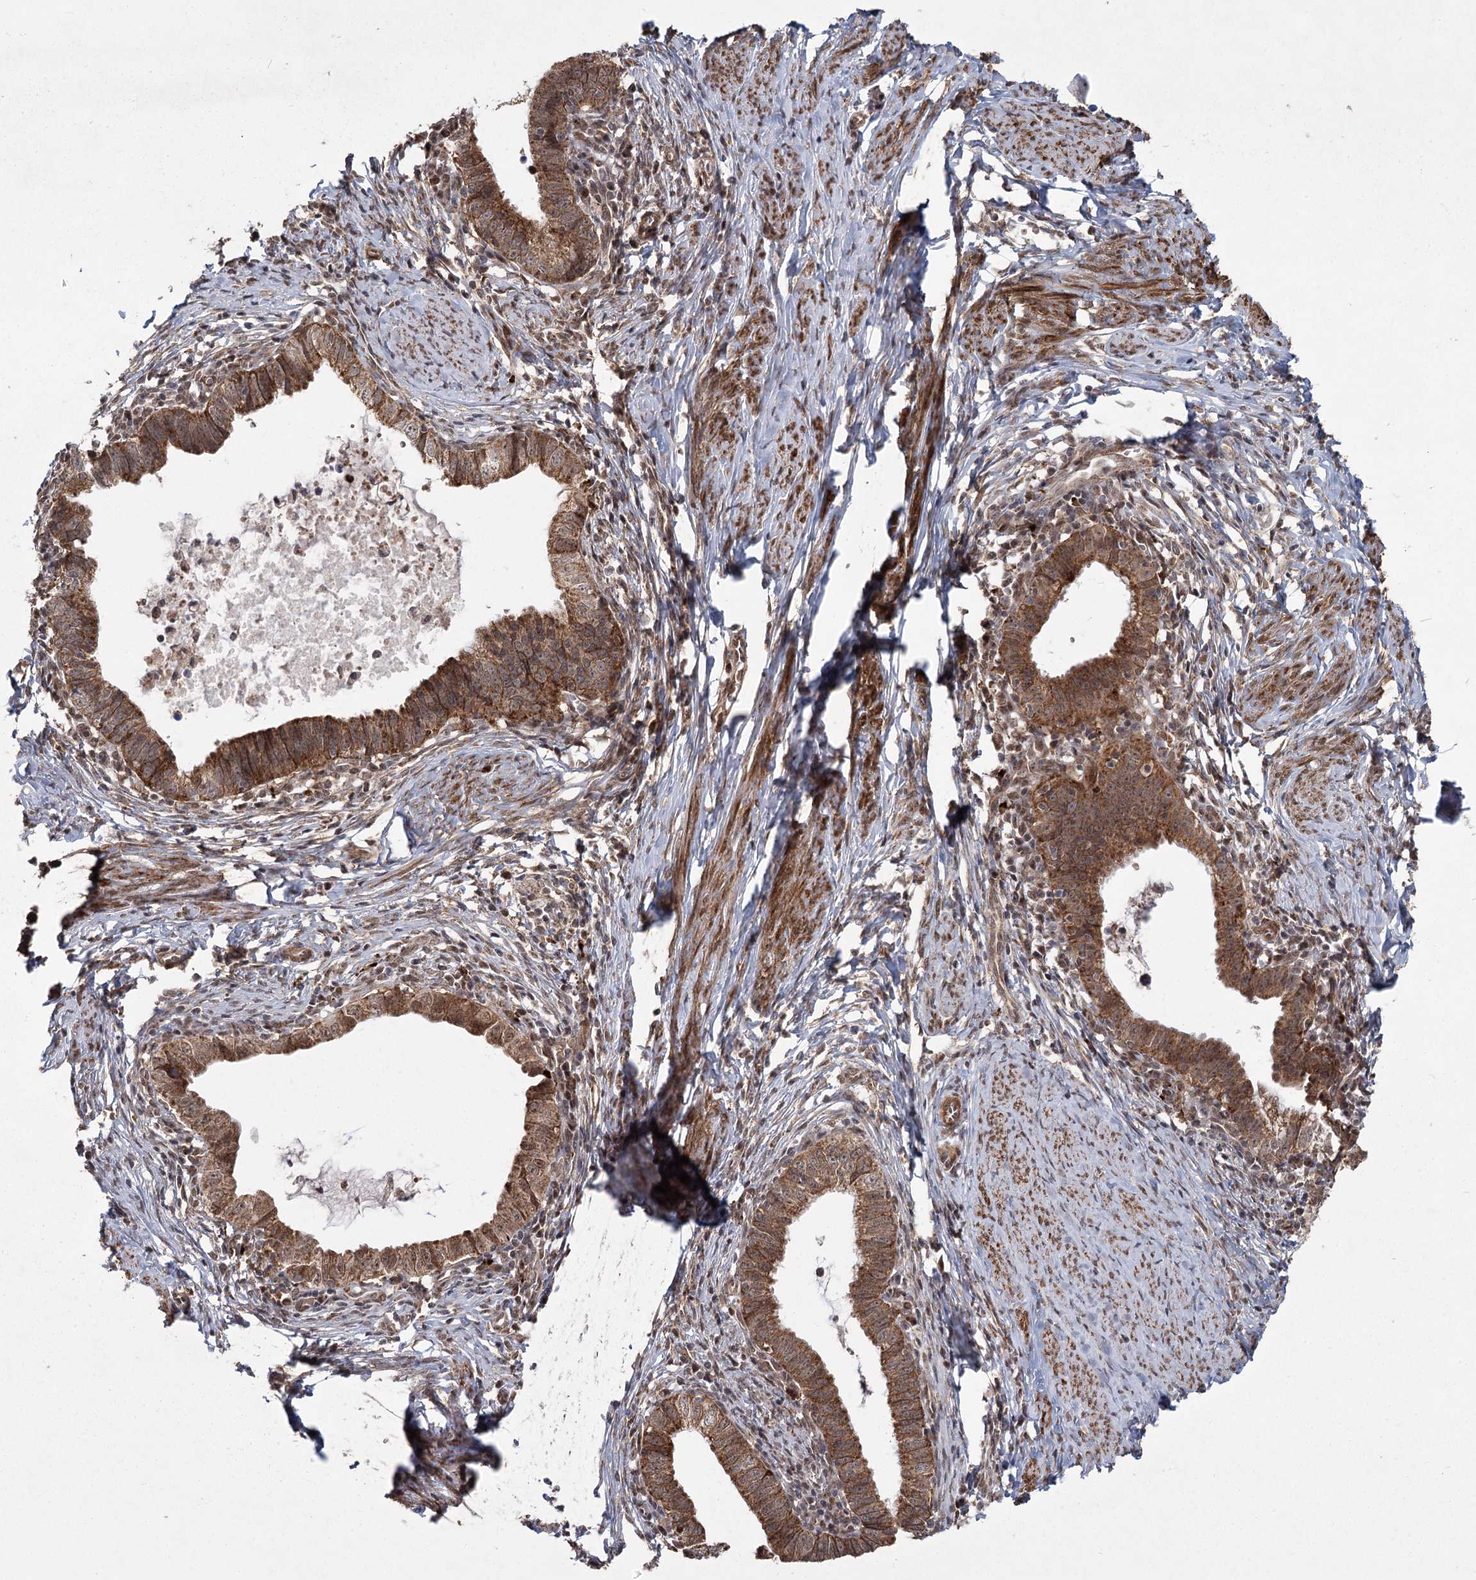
{"staining": {"intensity": "strong", "quantity": ">75%", "location": "cytoplasmic/membranous"}, "tissue": "cervical cancer", "cell_type": "Tumor cells", "image_type": "cancer", "snomed": [{"axis": "morphology", "description": "Adenocarcinoma, NOS"}, {"axis": "topography", "description": "Cervix"}], "caption": "Cervical cancer (adenocarcinoma) tissue displays strong cytoplasmic/membranous expression in approximately >75% of tumor cells Using DAB (brown) and hematoxylin (blue) stains, captured at high magnification using brightfield microscopy.", "gene": "ZCCHC24", "patient": {"sex": "female", "age": 36}}